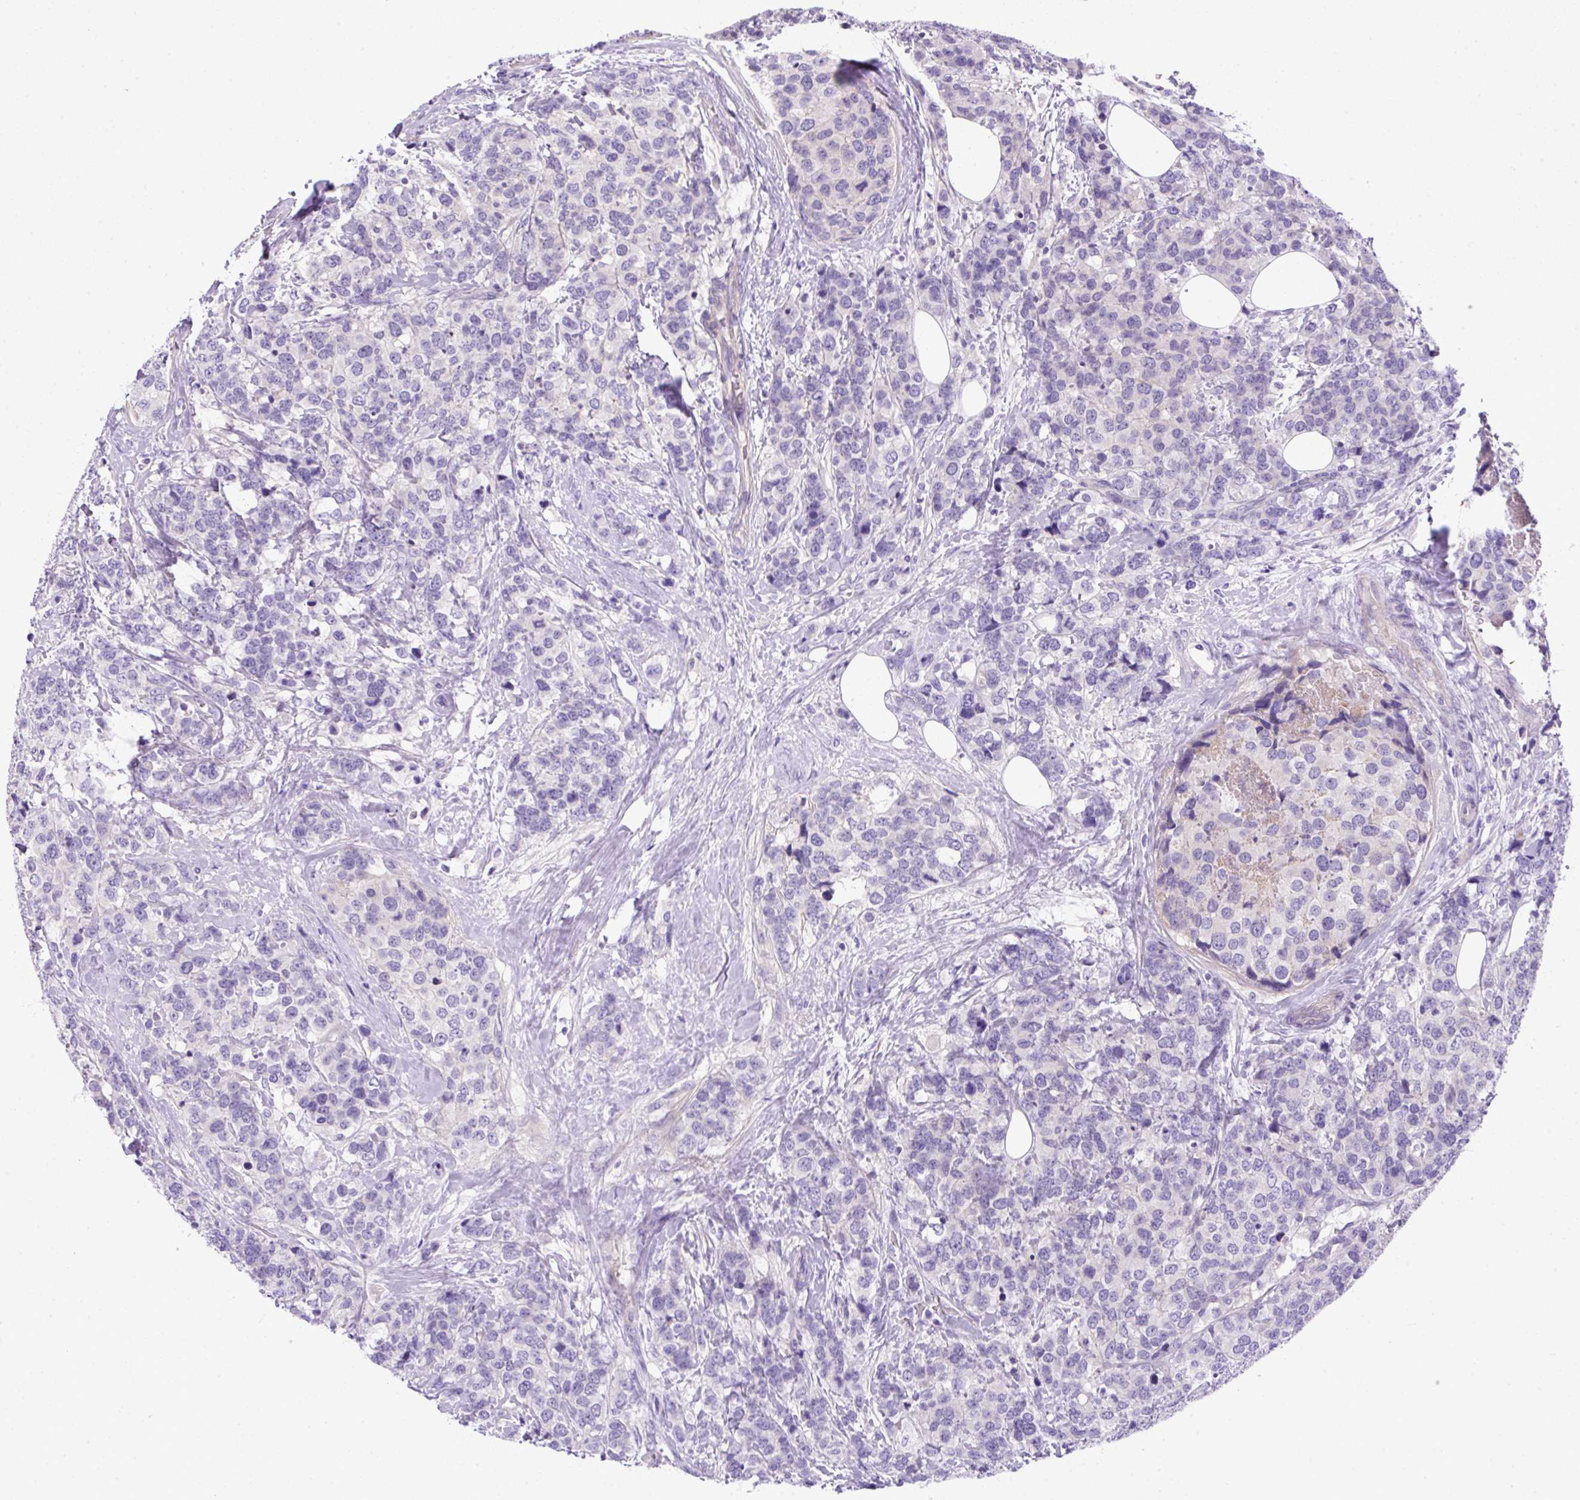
{"staining": {"intensity": "negative", "quantity": "none", "location": "none"}, "tissue": "breast cancer", "cell_type": "Tumor cells", "image_type": "cancer", "snomed": [{"axis": "morphology", "description": "Lobular carcinoma"}, {"axis": "topography", "description": "Breast"}], "caption": "An image of breast cancer stained for a protein exhibits no brown staining in tumor cells.", "gene": "NPTN", "patient": {"sex": "female", "age": 59}}